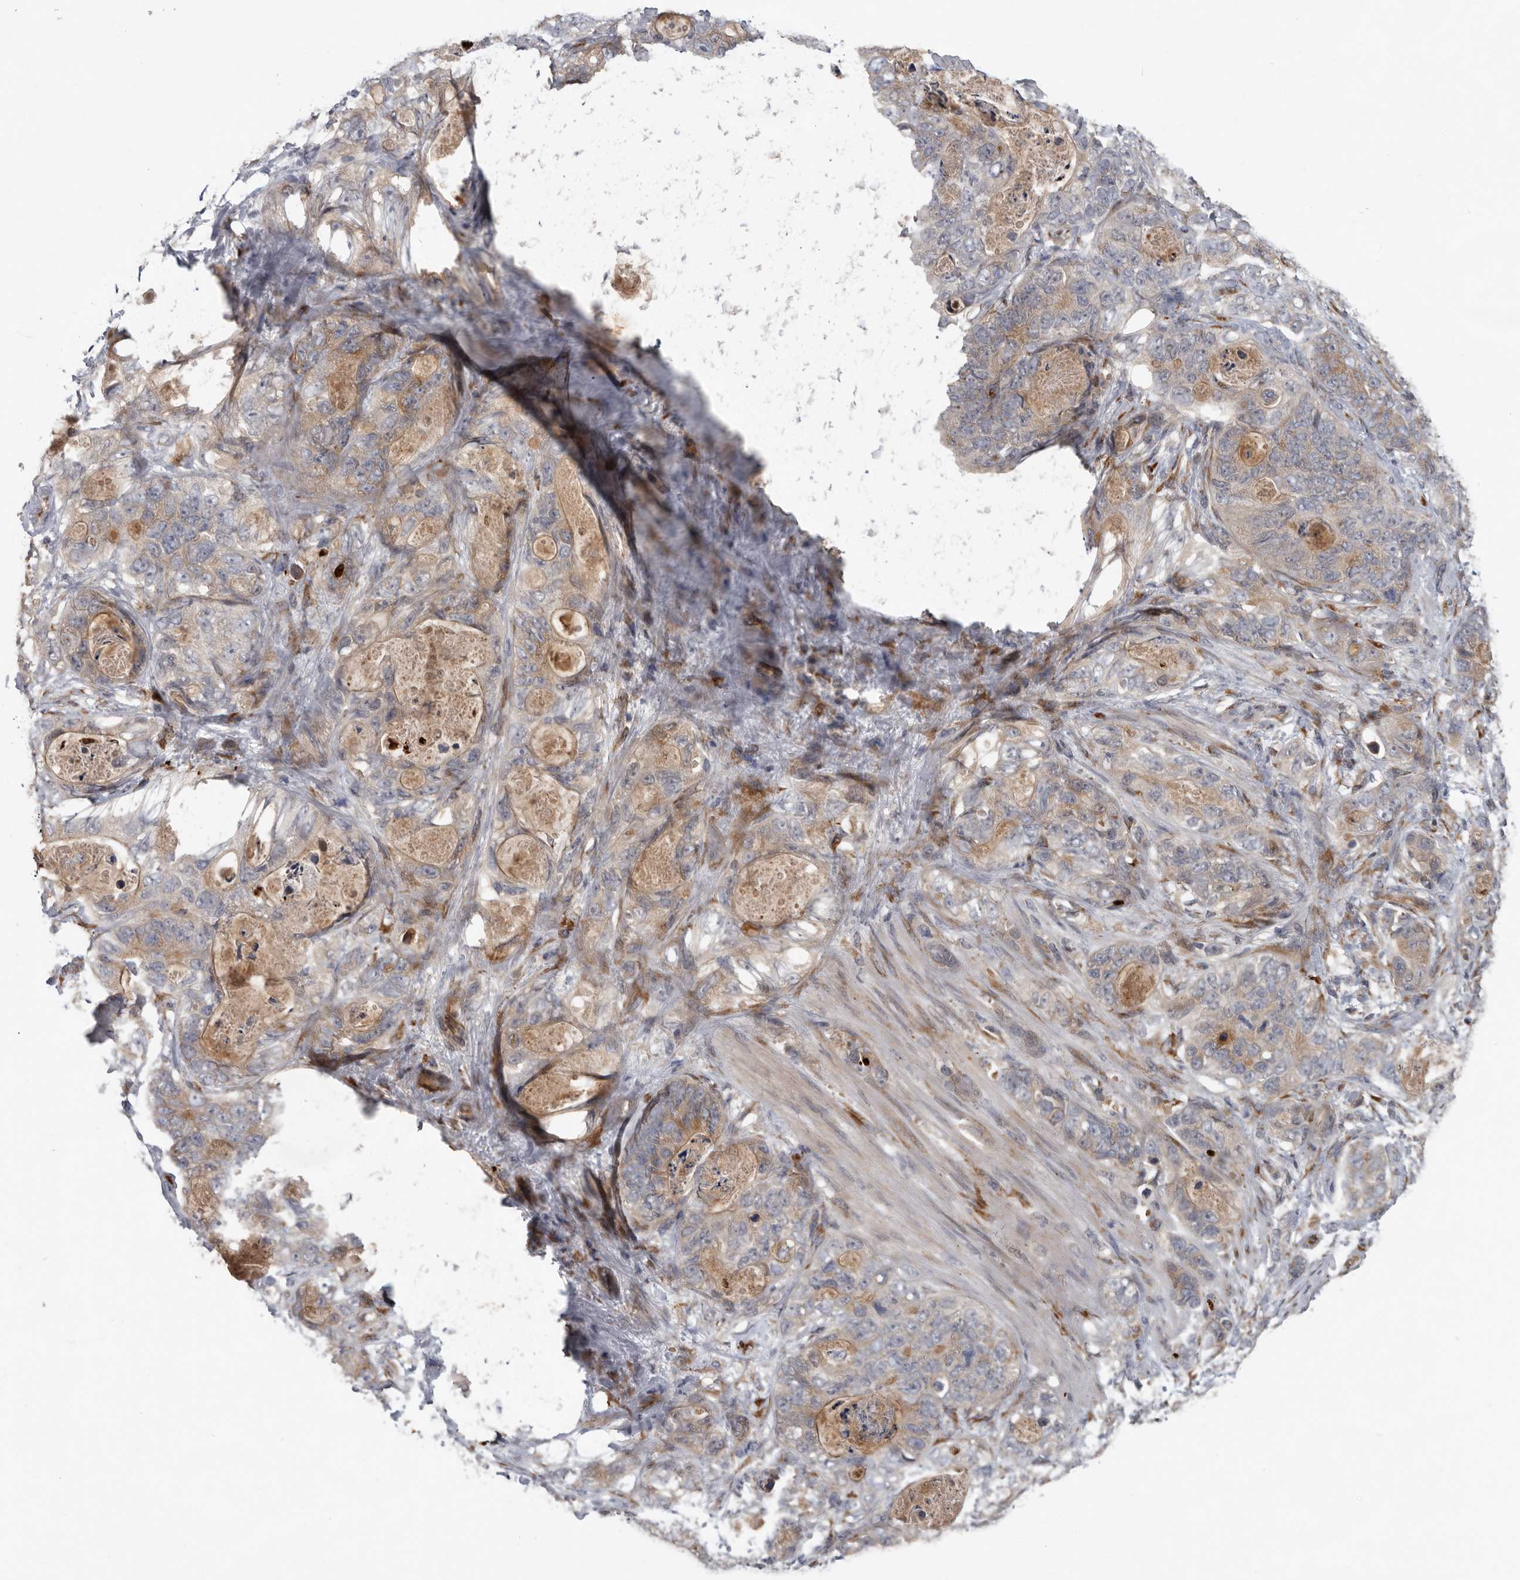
{"staining": {"intensity": "weak", "quantity": "25%-75%", "location": "cytoplasmic/membranous"}, "tissue": "stomach cancer", "cell_type": "Tumor cells", "image_type": "cancer", "snomed": [{"axis": "morphology", "description": "Normal tissue, NOS"}, {"axis": "morphology", "description": "Adenocarcinoma, NOS"}, {"axis": "topography", "description": "Stomach"}], "caption": "Weak cytoplasmic/membranous staining is appreciated in about 25%-75% of tumor cells in adenocarcinoma (stomach).", "gene": "MTF1", "patient": {"sex": "female", "age": 89}}